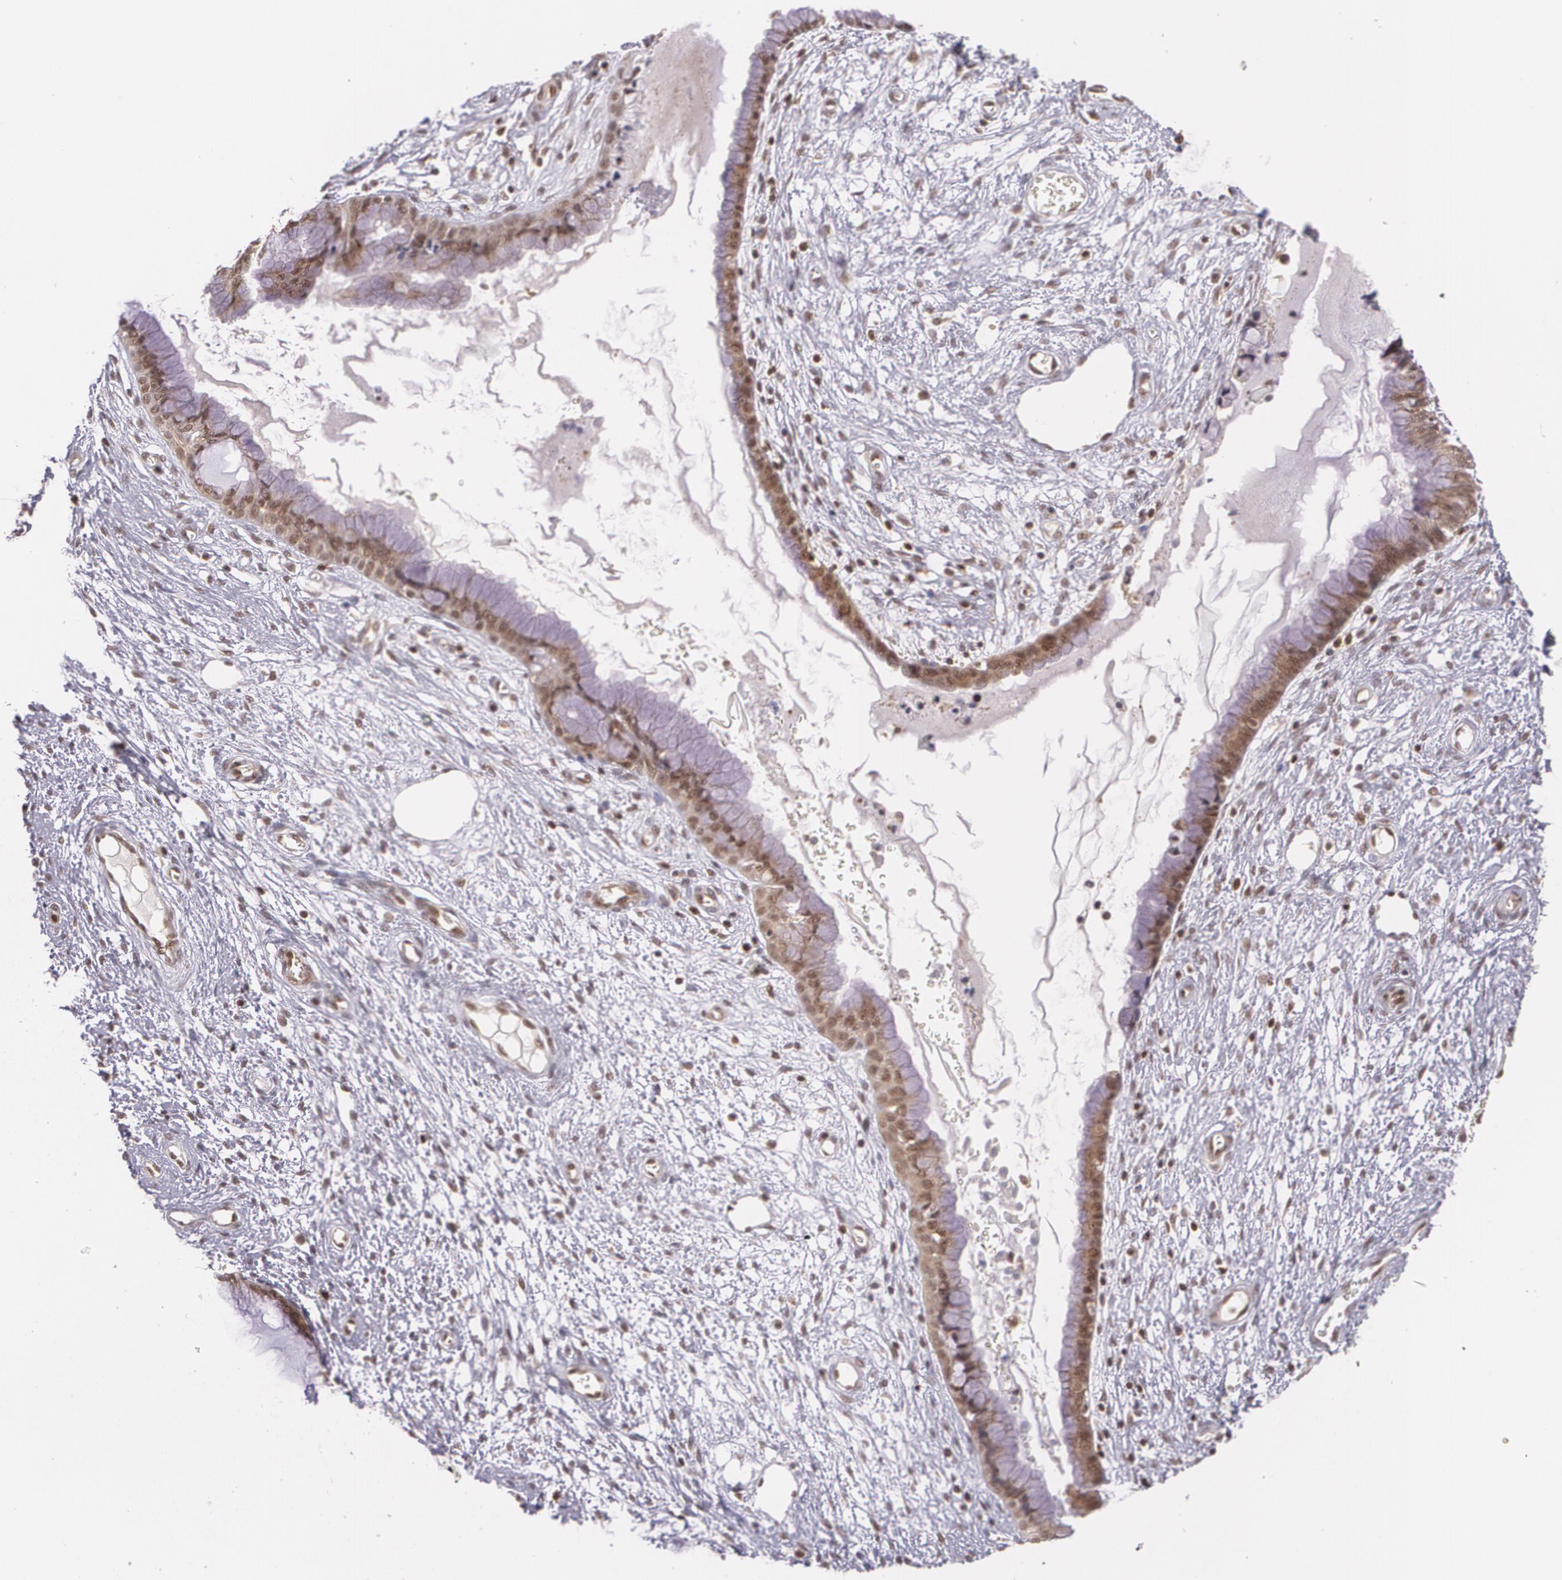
{"staining": {"intensity": "moderate", "quantity": "25%-75%", "location": "cytoplasmic/membranous,nuclear"}, "tissue": "cervix", "cell_type": "Glandular cells", "image_type": "normal", "snomed": [{"axis": "morphology", "description": "Normal tissue, NOS"}, {"axis": "topography", "description": "Cervix"}], "caption": "A brown stain labels moderate cytoplasmic/membranous,nuclear positivity of a protein in glandular cells of benign cervix.", "gene": "CUL2", "patient": {"sex": "female", "age": 55}}